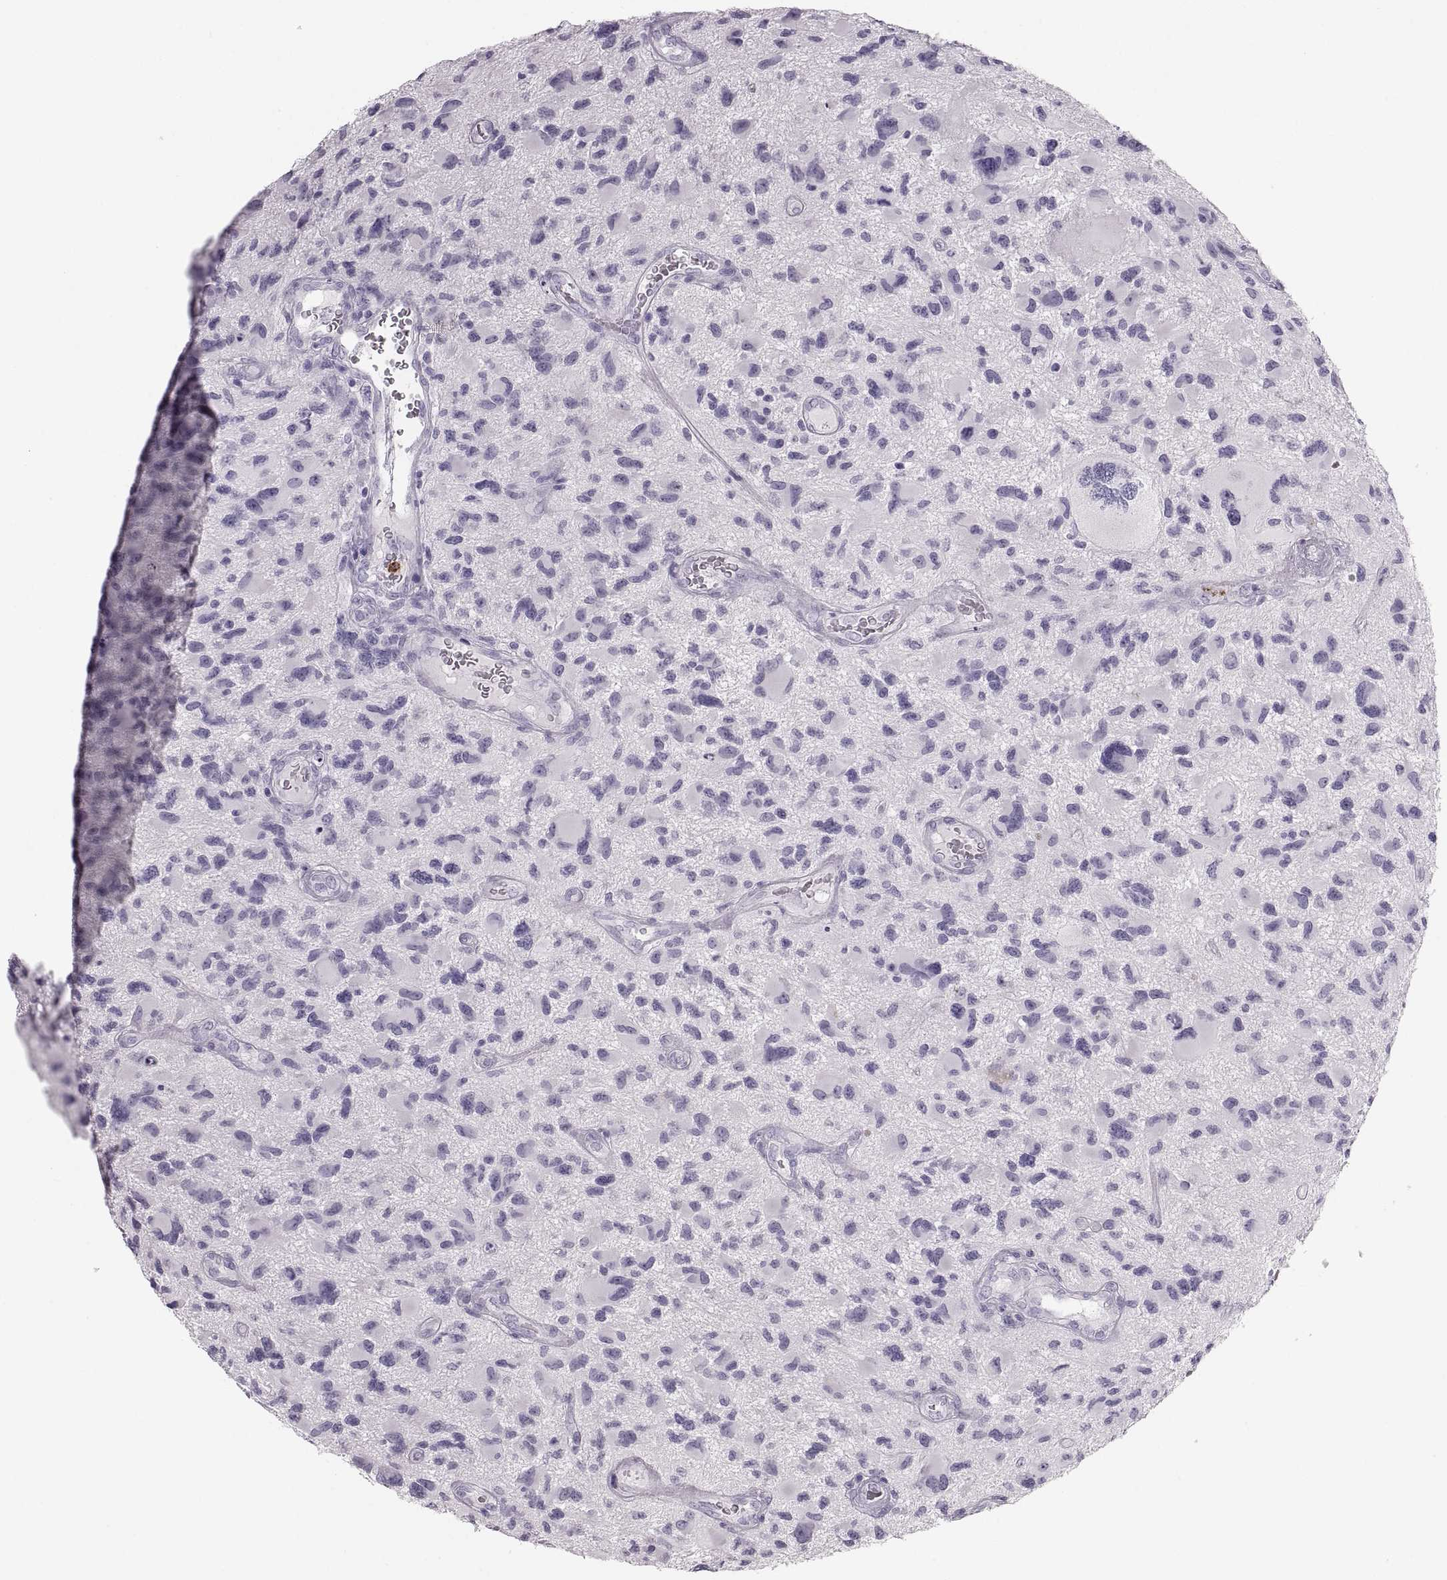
{"staining": {"intensity": "negative", "quantity": "none", "location": "none"}, "tissue": "glioma", "cell_type": "Tumor cells", "image_type": "cancer", "snomed": [{"axis": "morphology", "description": "Glioma, malignant, NOS"}, {"axis": "morphology", "description": "Glioma, malignant, High grade"}, {"axis": "topography", "description": "Brain"}], "caption": "DAB (3,3'-diaminobenzidine) immunohistochemical staining of human malignant glioma (high-grade) shows no significant expression in tumor cells. (Brightfield microscopy of DAB immunohistochemistry (IHC) at high magnification).", "gene": "MILR1", "patient": {"sex": "female", "age": 71}}